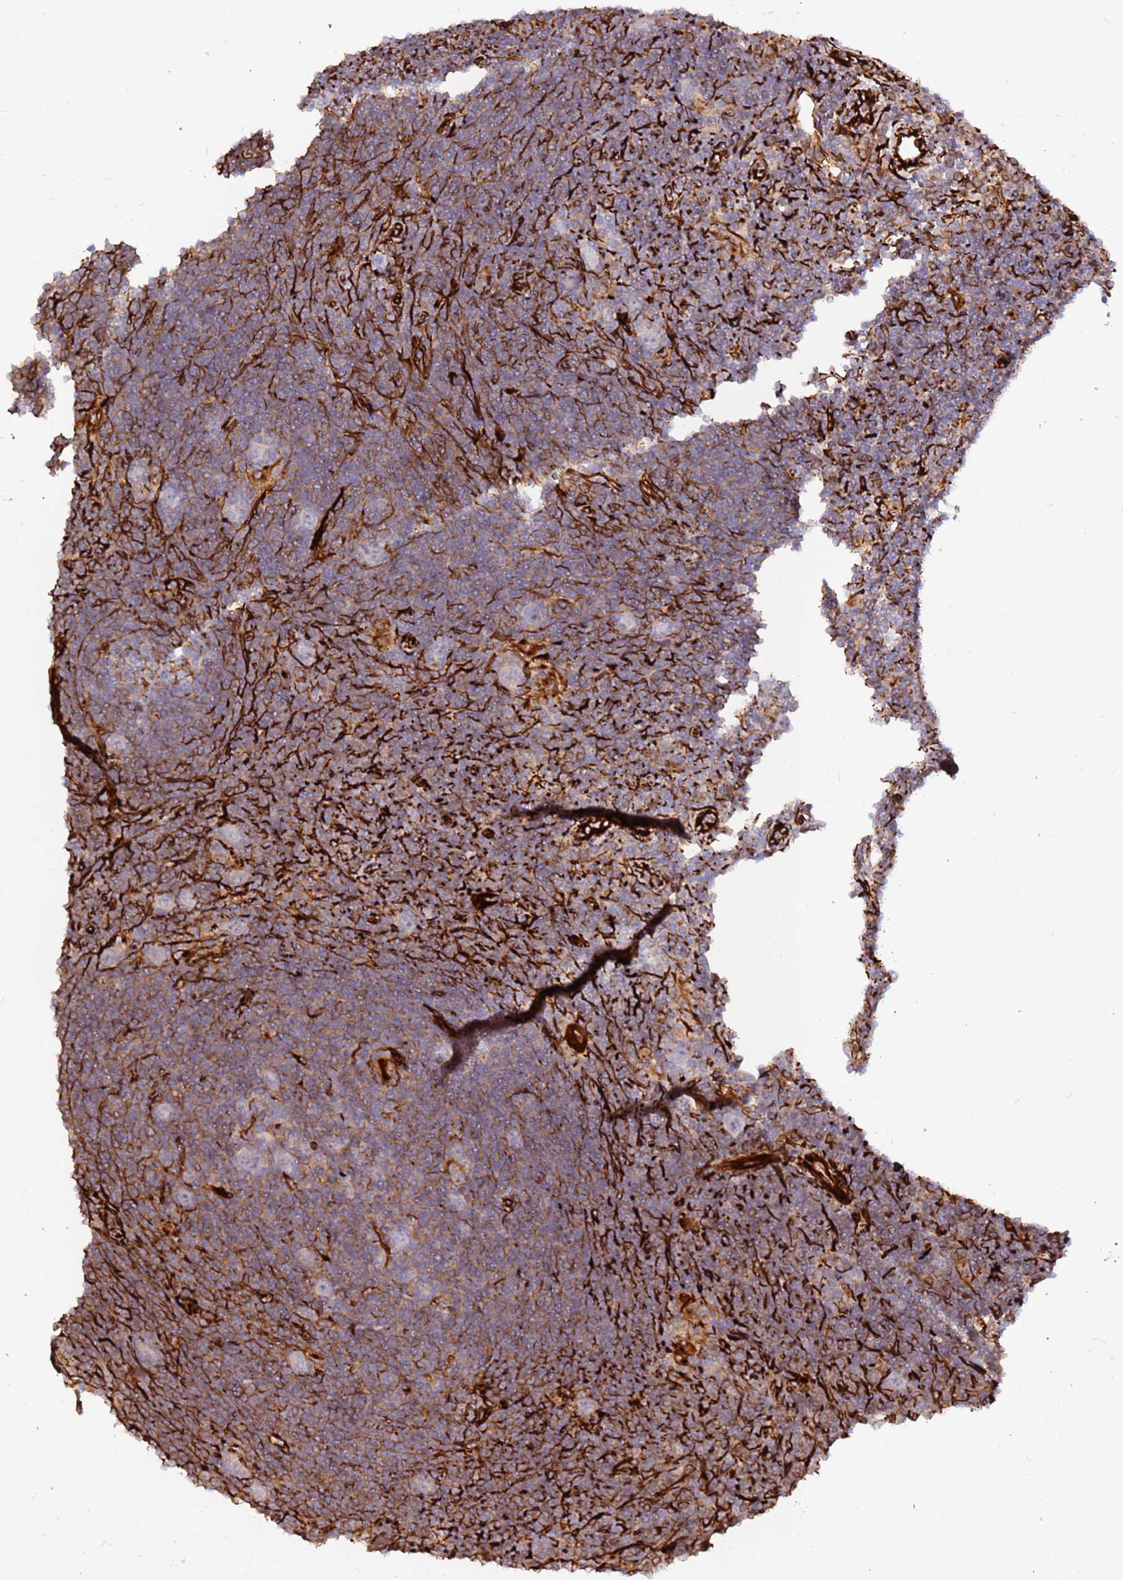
{"staining": {"intensity": "negative", "quantity": "none", "location": "none"}, "tissue": "lymphoma", "cell_type": "Tumor cells", "image_type": "cancer", "snomed": [{"axis": "morphology", "description": "Hodgkin's disease, NOS"}, {"axis": "topography", "description": "Lymph node"}], "caption": "Immunohistochemistry micrograph of human lymphoma stained for a protein (brown), which displays no positivity in tumor cells.", "gene": "MRGPRE", "patient": {"sex": "female", "age": 57}}